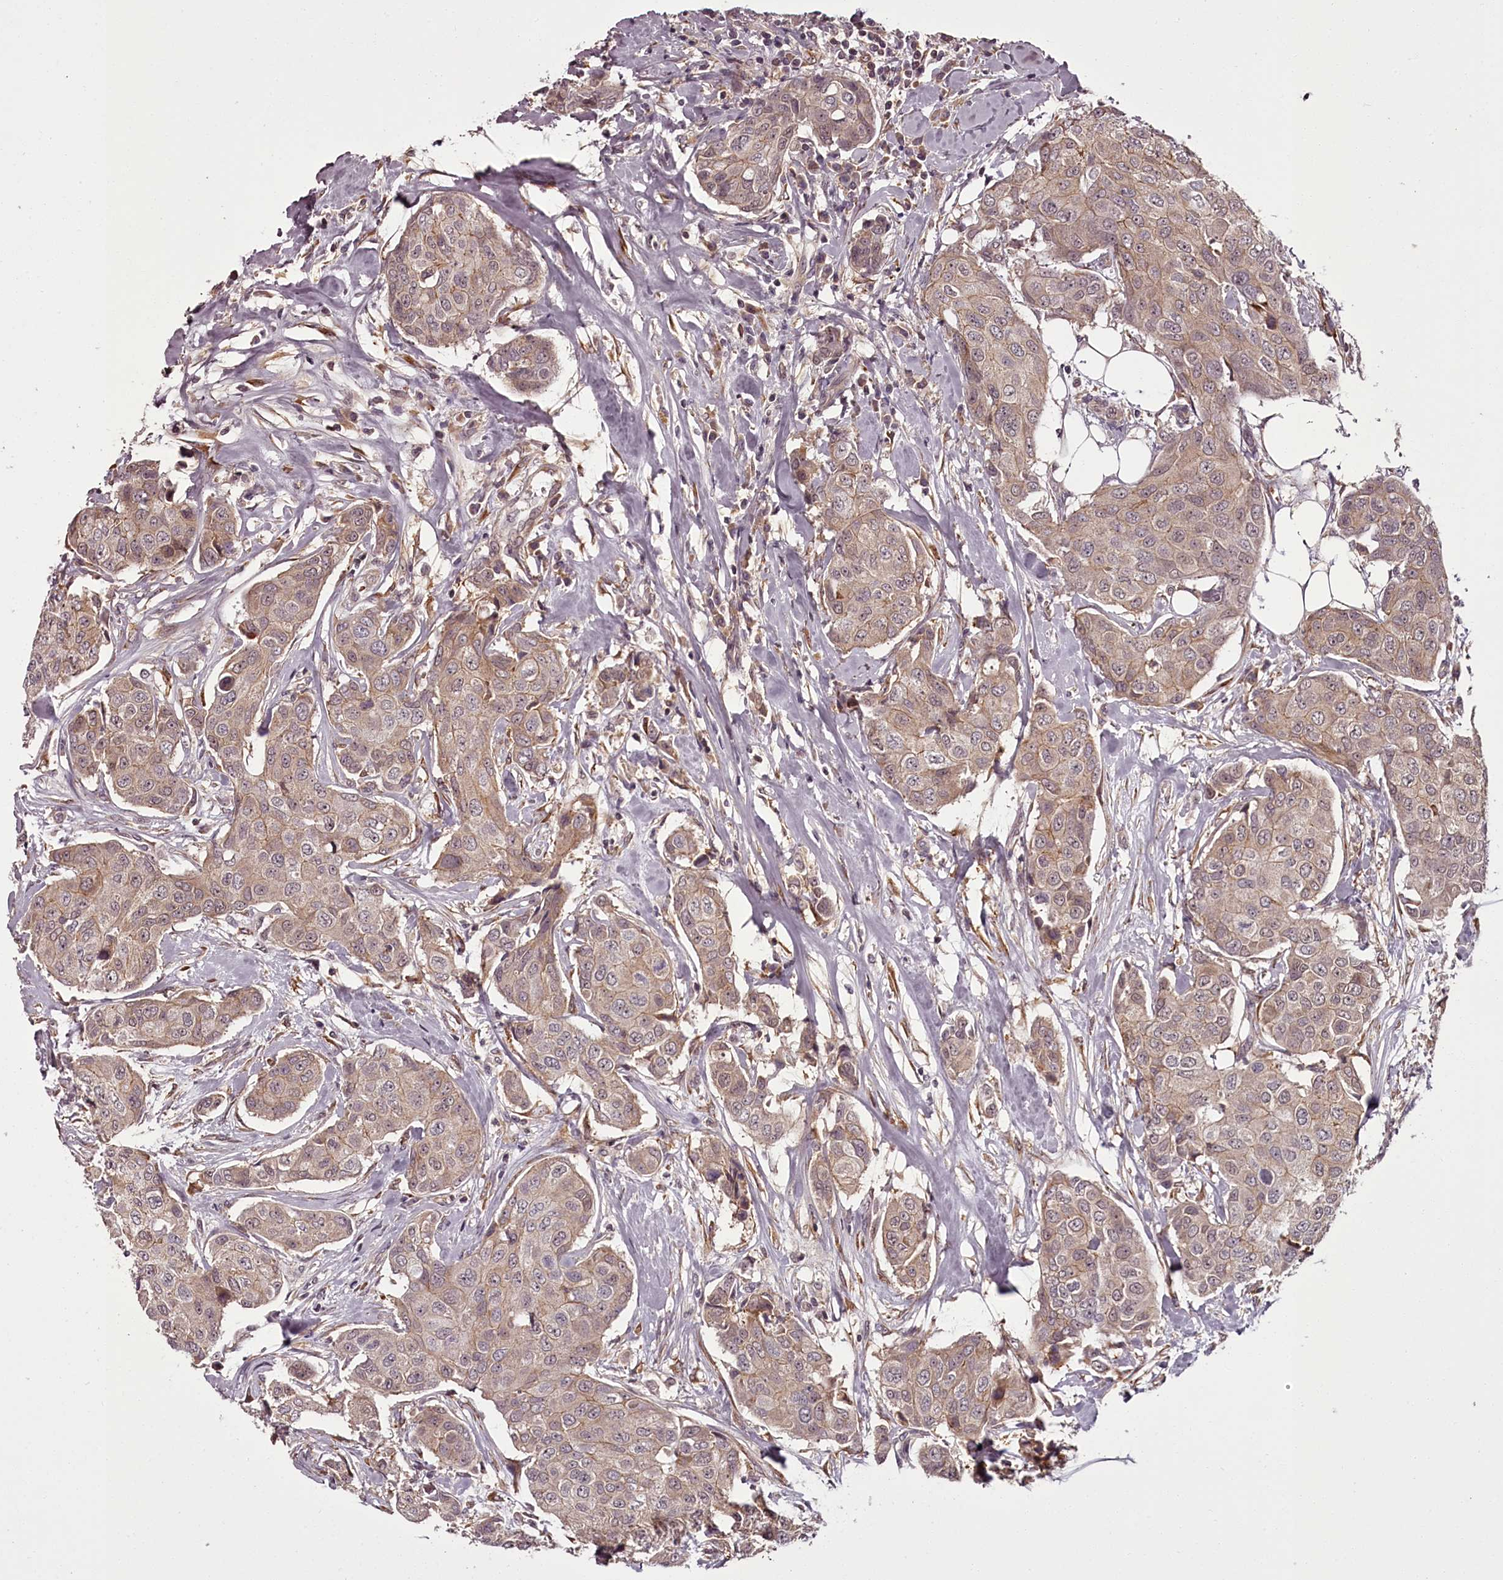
{"staining": {"intensity": "weak", "quantity": "25%-75%", "location": "cytoplasmic/membranous"}, "tissue": "breast cancer", "cell_type": "Tumor cells", "image_type": "cancer", "snomed": [{"axis": "morphology", "description": "Duct carcinoma"}, {"axis": "topography", "description": "Breast"}], "caption": "Immunohistochemical staining of infiltrating ductal carcinoma (breast) reveals low levels of weak cytoplasmic/membranous positivity in about 25%-75% of tumor cells.", "gene": "CCDC92", "patient": {"sex": "female", "age": 80}}